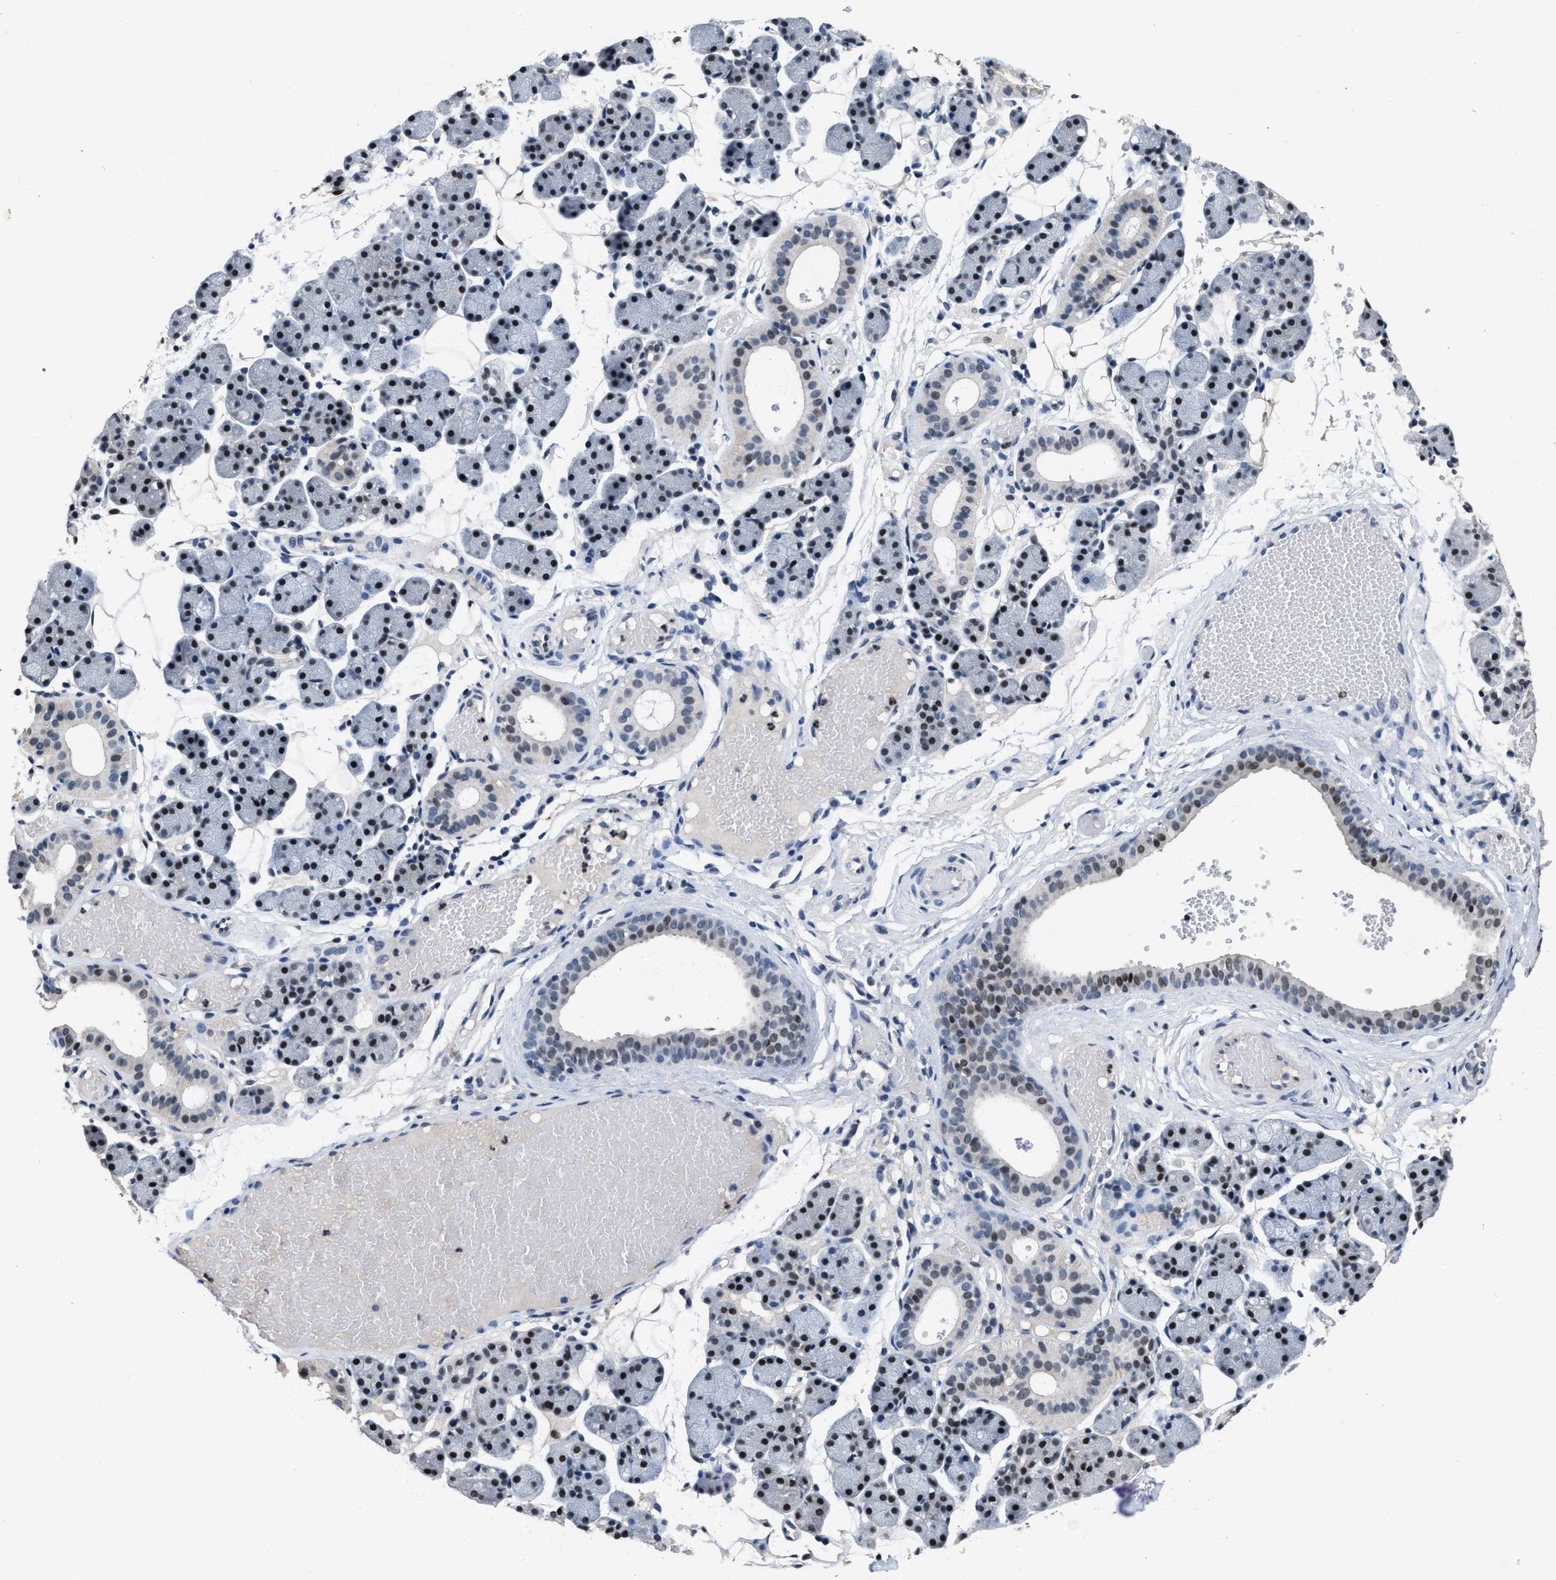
{"staining": {"intensity": "moderate", "quantity": "25%-75%", "location": "nuclear"}, "tissue": "salivary gland", "cell_type": "Glandular cells", "image_type": "normal", "snomed": [{"axis": "morphology", "description": "Normal tissue, NOS"}, {"axis": "topography", "description": "Salivary gland"}], "caption": "Moderate nuclear positivity for a protein is identified in approximately 25%-75% of glandular cells of unremarkable salivary gland using immunohistochemistry (IHC).", "gene": "ZNF20", "patient": {"sex": "female", "age": 33}}